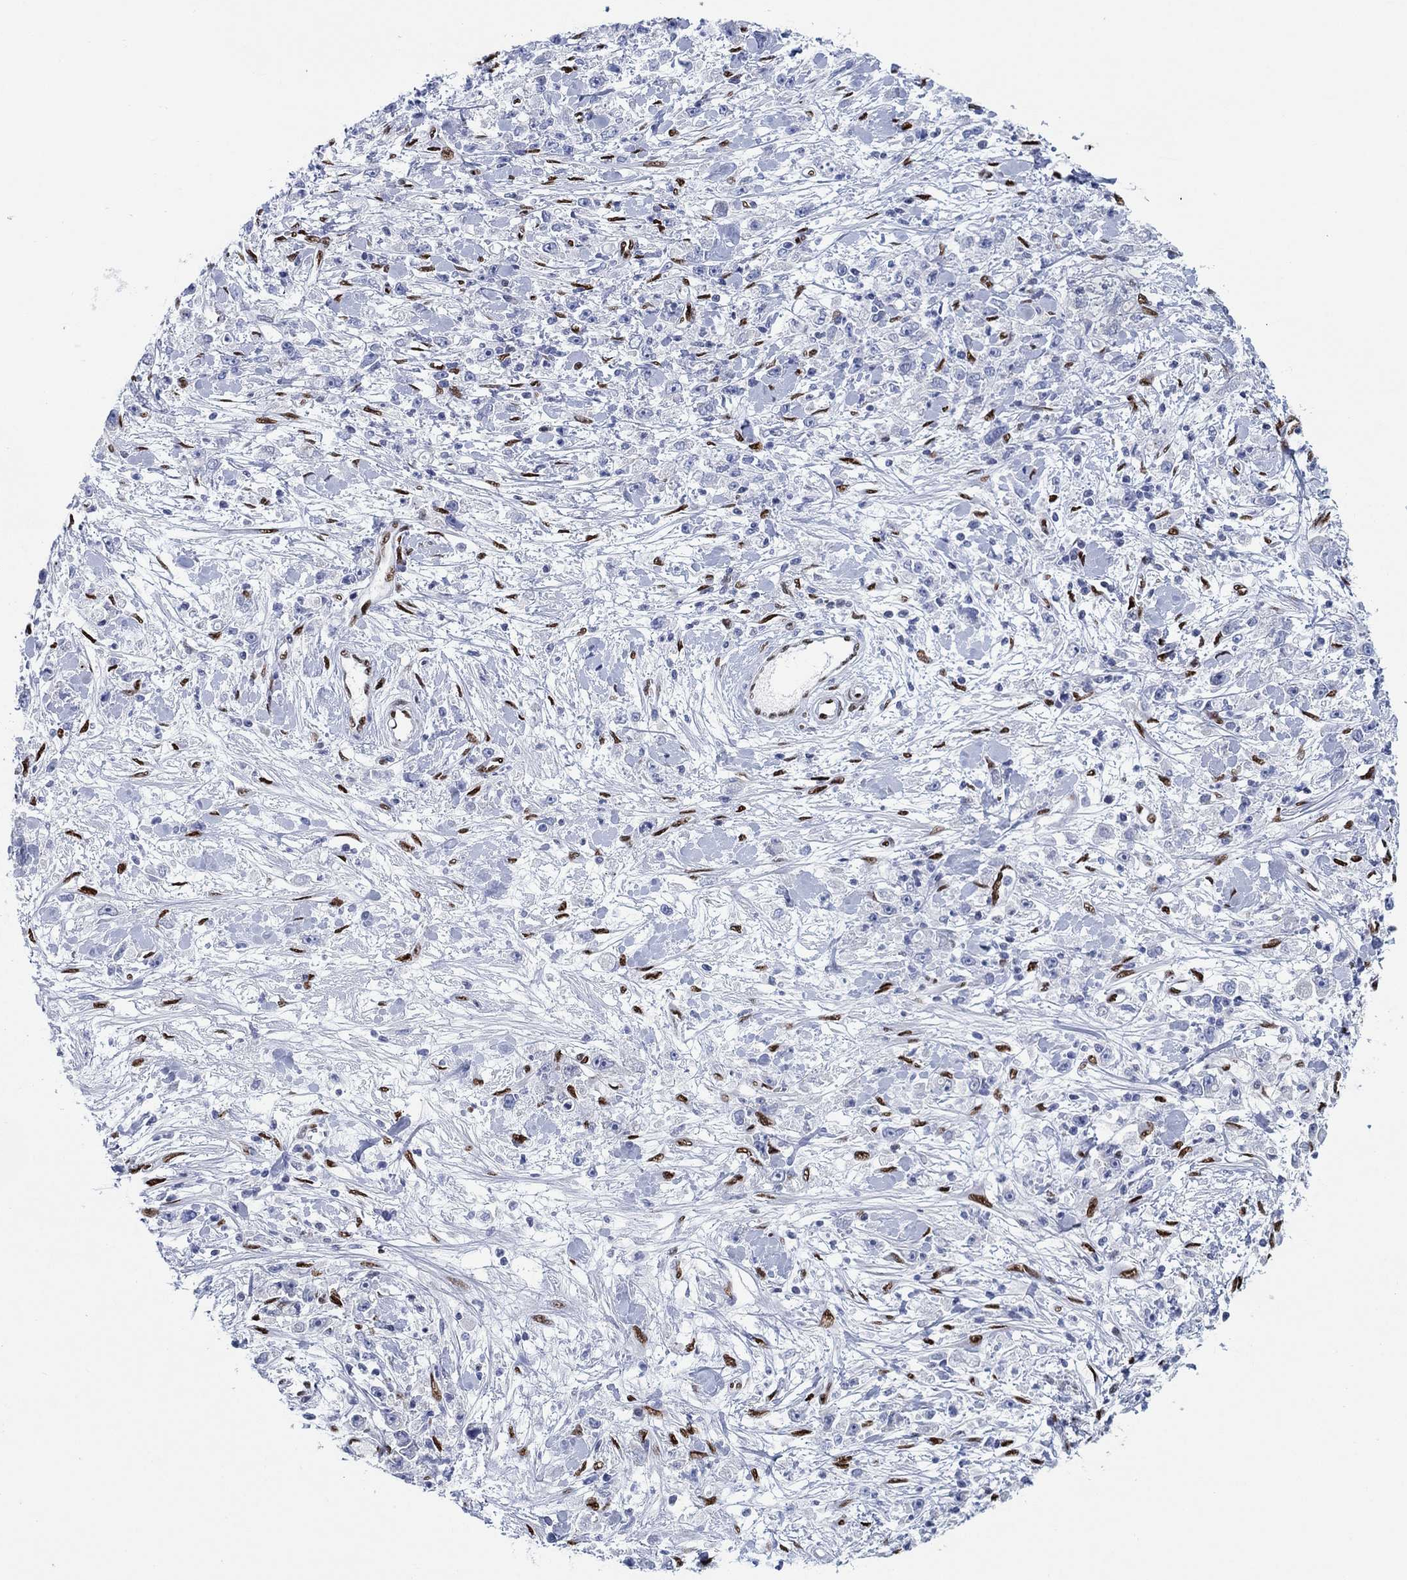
{"staining": {"intensity": "negative", "quantity": "none", "location": "none"}, "tissue": "stomach cancer", "cell_type": "Tumor cells", "image_type": "cancer", "snomed": [{"axis": "morphology", "description": "Adenocarcinoma, NOS"}, {"axis": "topography", "description": "Stomach"}], "caption": "A photomicrograph of human adenocarcinoma (stomach) is negative for staining in tumor cells.", "gene": "ZEB1", "patient": {"sex": "female", "age": 59}}